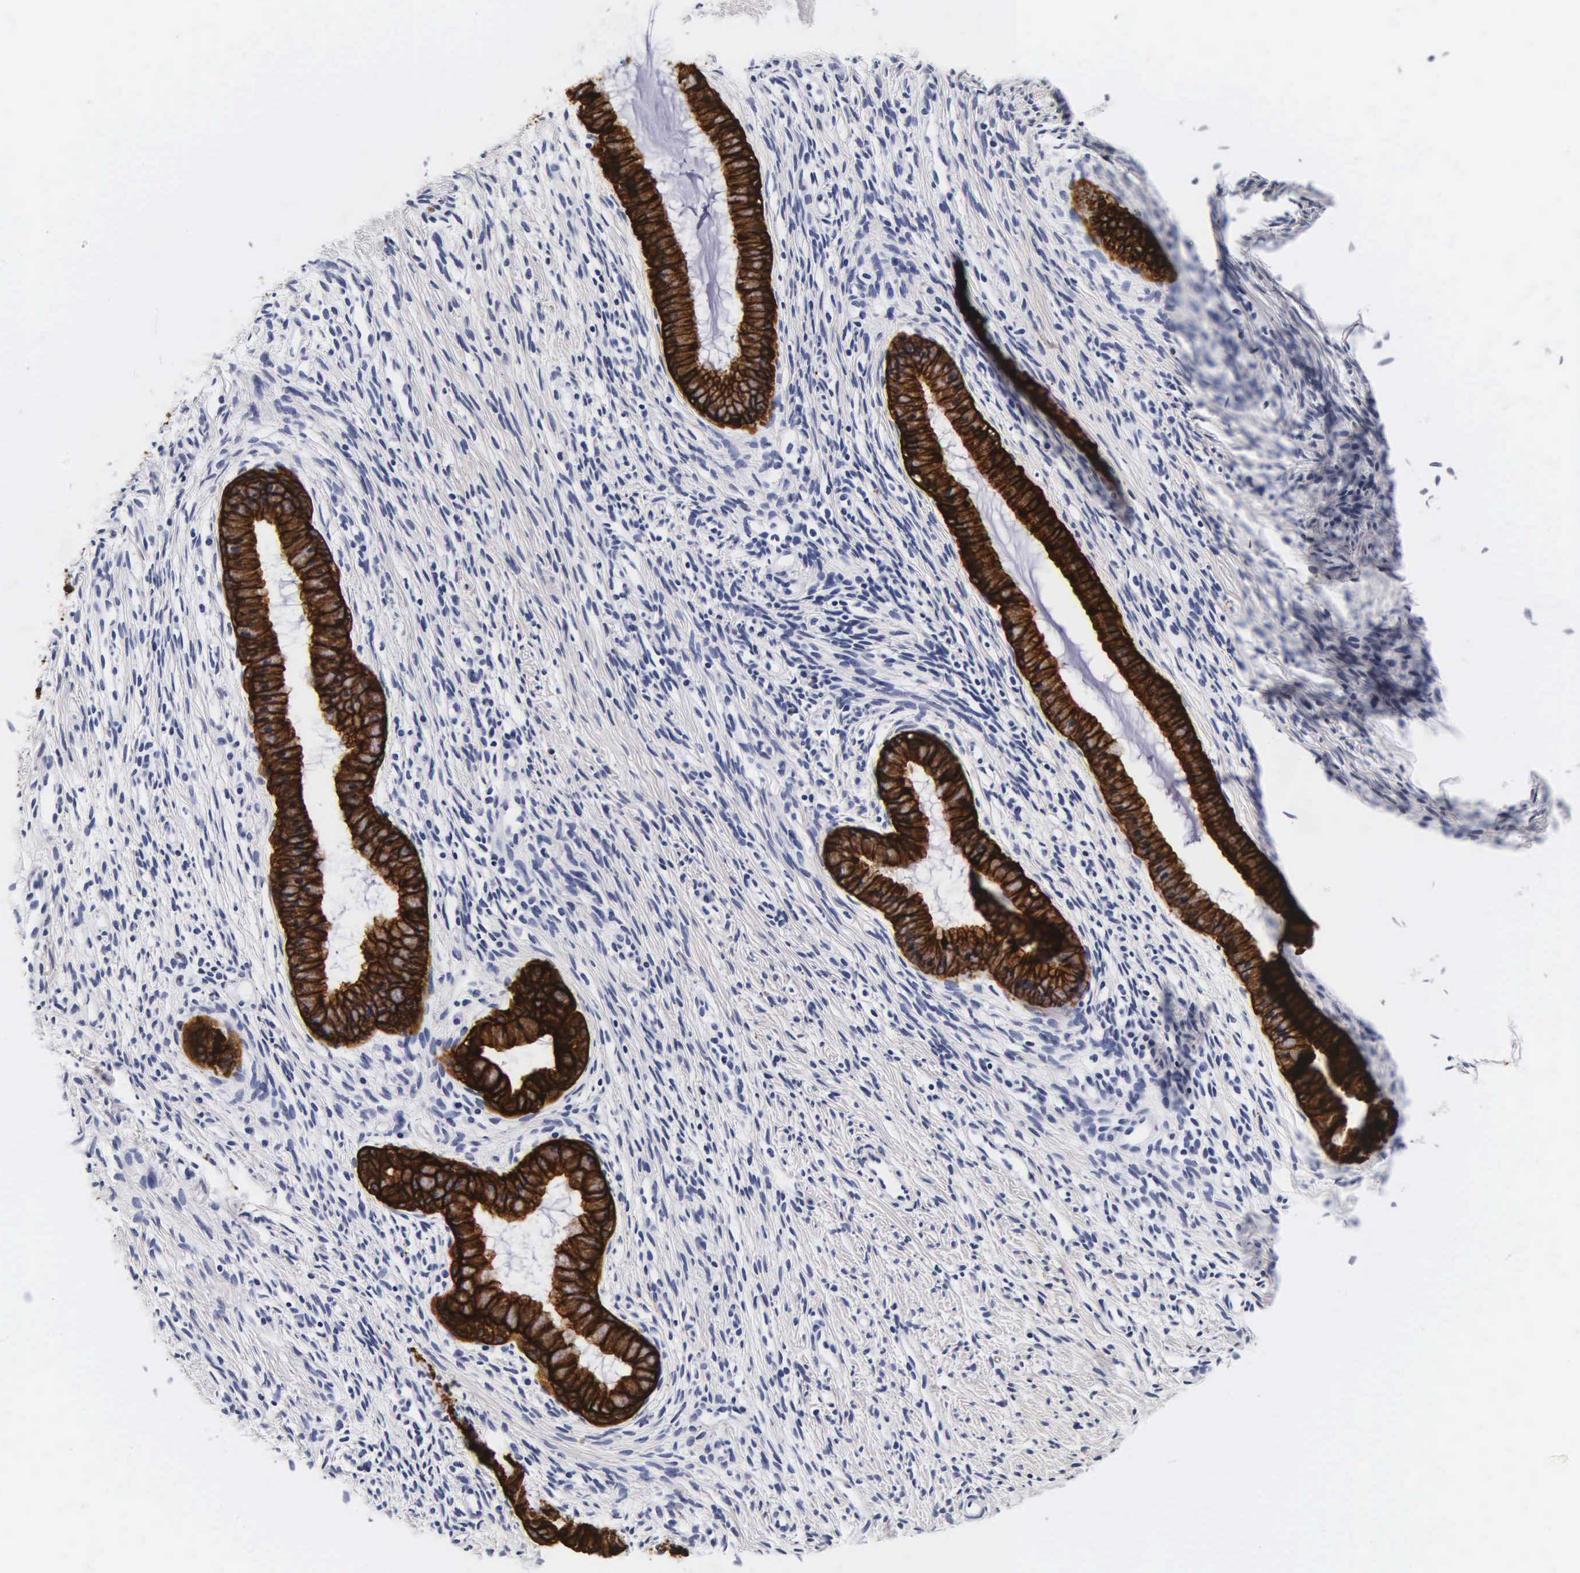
{"staining": {"intensity": "strong", "quantity": ">75%", "location": "cytoplasmic/membranous"}, "tissue": "cervix", "cell_type": "Glandular cells", "image_type": "normal", "snomed": [{"axis": "morphology", "description": "Normal tissue, NOS"}, {"axis": "topography", "description": "Cervix"}], "caption": "Strong cytoplasmic/membranous positivity for a protein is seen in approximately >75% of glandular cells of unremarkable cervix using immunohistochemistry.", "gene": "KRT18", "patient": {"sex": "female", "age": 82}}